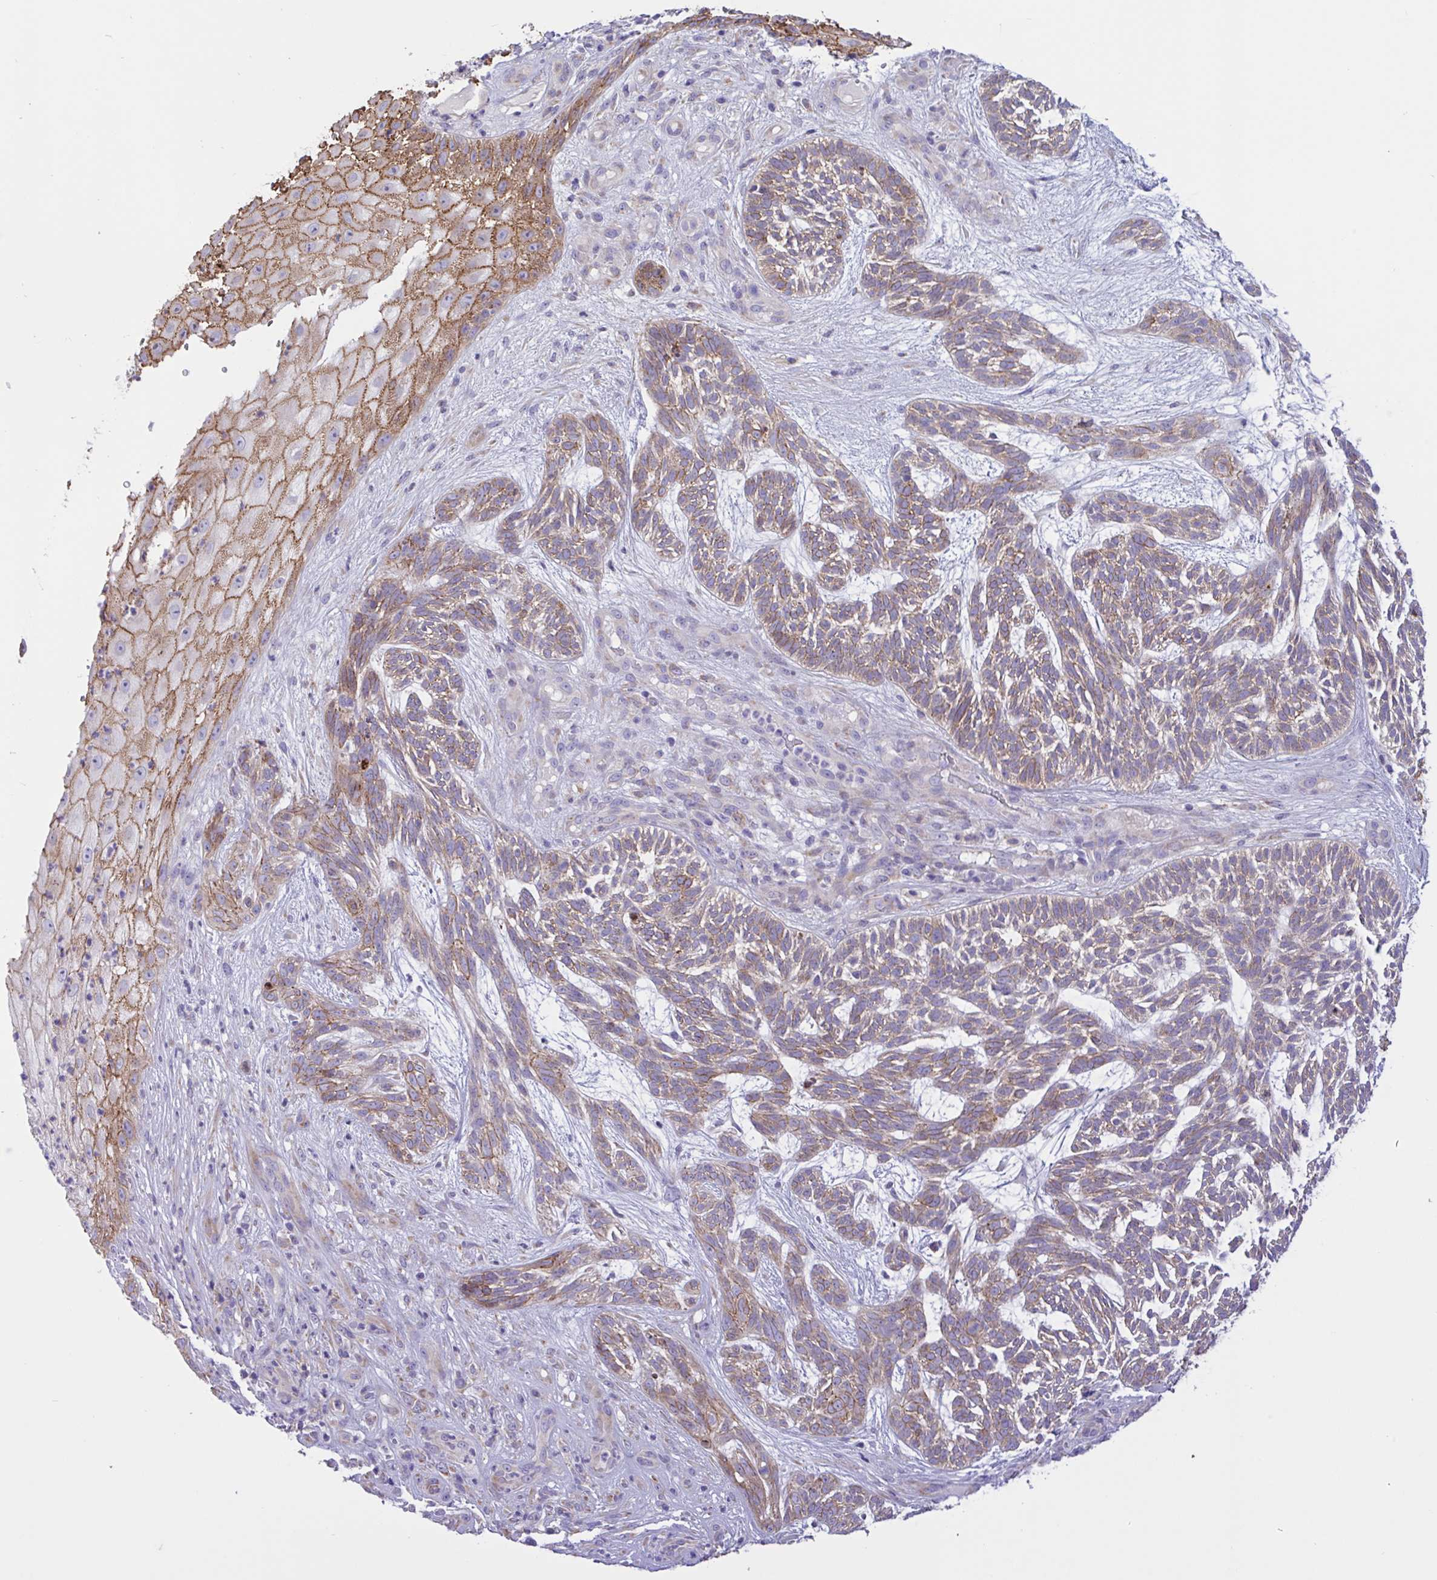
{"staining": {"intensity": "weak", "quantity": ">75%", "location": "cytoplasmic/membranous"}, "tissue": "skin cancer", "cell_type": "Tumor cells", "image_type": "cancer", "snomed": [{"axis": "morphology", "description": "Basal cell carcinoma"}, {"axis": "topography", "description": "Skin"}, {"axis": "topography", "description": "Skin, foot"}], "caption": "Immunohistochemistry (IHC) of skin cancer (basal cell carcinoma) reveals low levels of weak cytoplasmic/membranous staining in about >75% of tumor cells.", "gene": "DSC3", "patient": {"sex": "female", "age": 77}}